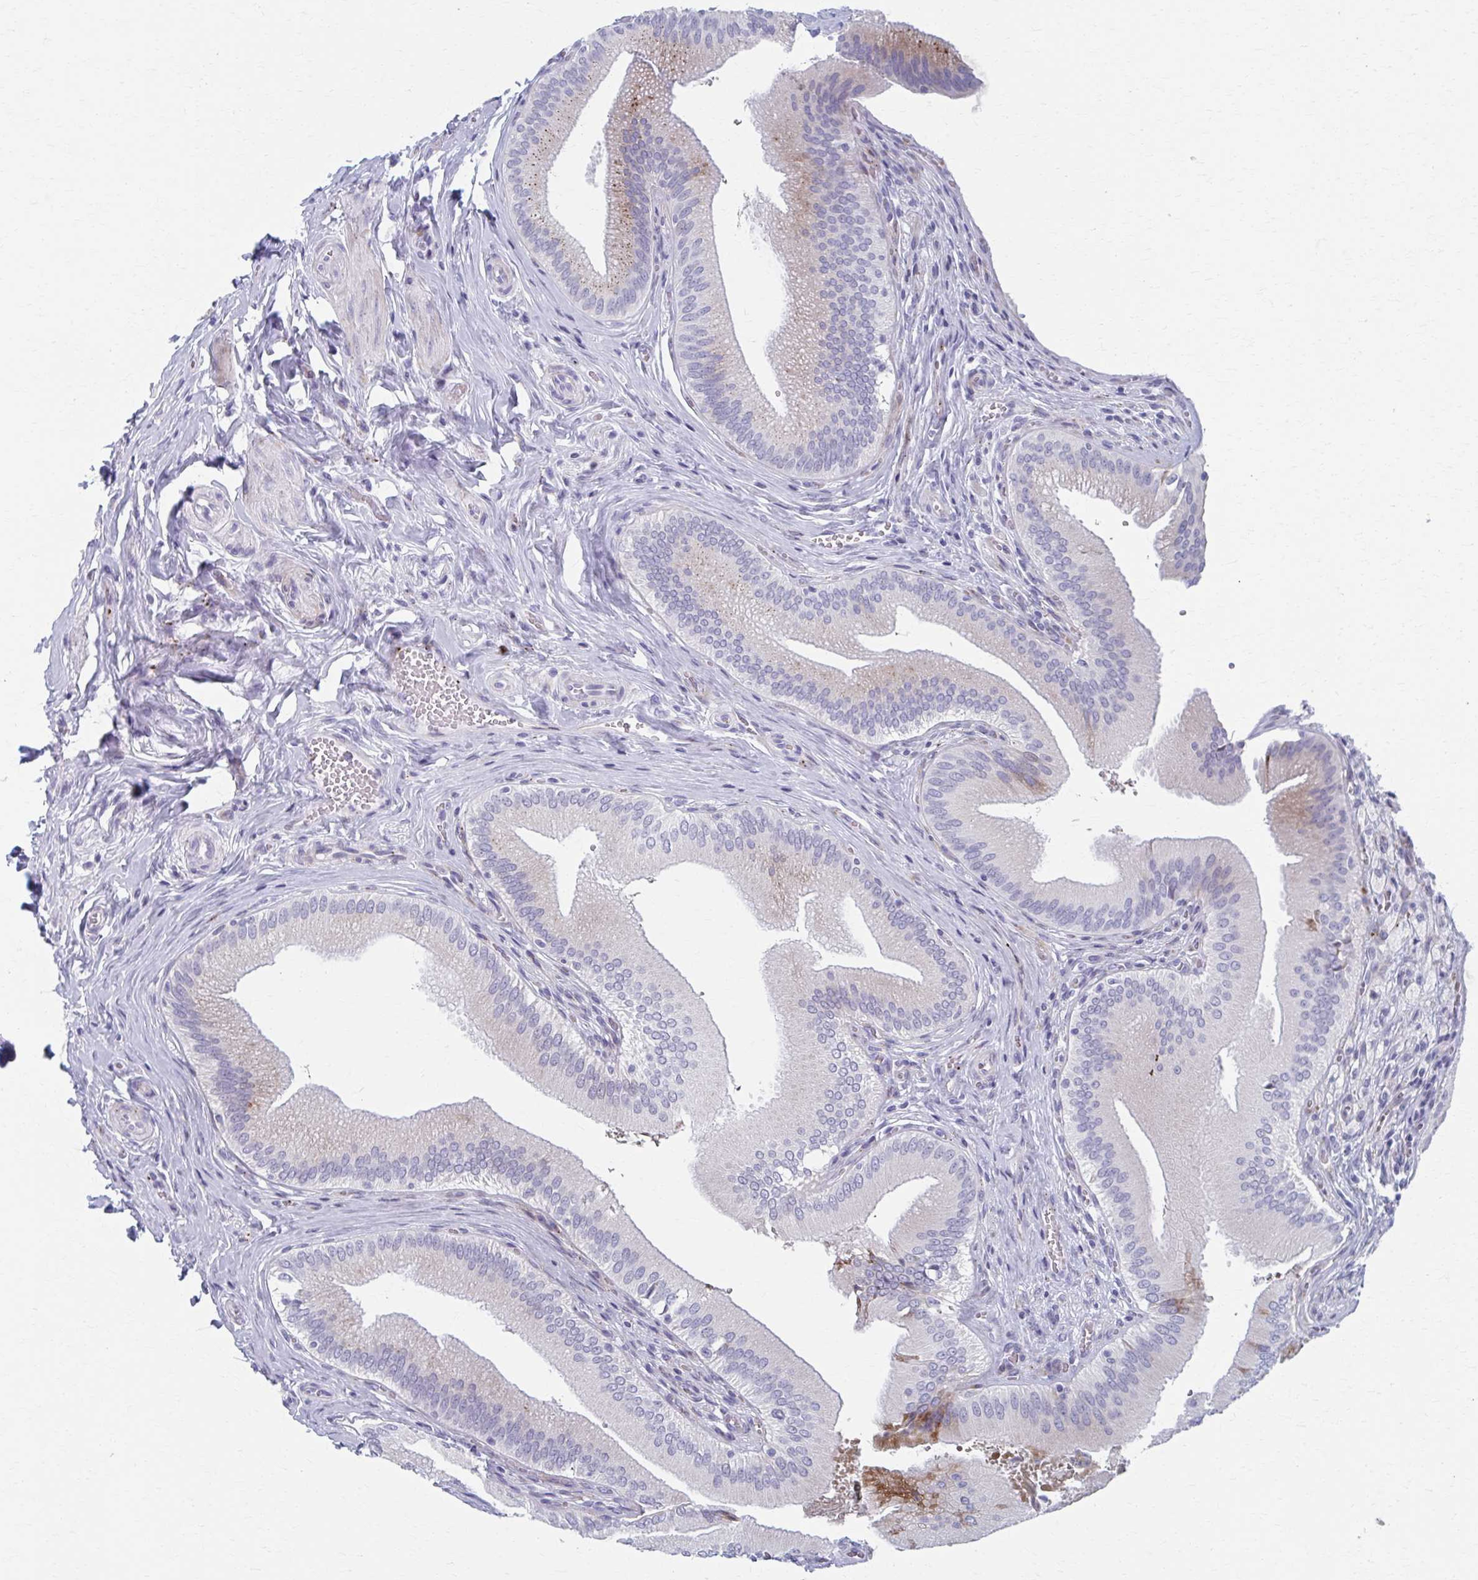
{"staining": {"intensity": "moderate", "quantity": "25%-75%", "location": "cytoplasmic/membranous"}, "tissue": "gallbladder", "cell_type": "Glandular cells", "image_type": "normal", "snomed": [{"axis": "morphology", "description": "Normal tissue, NOS"}, {"axis": "topography", "description": "Gallbladder"}], "caption": "Immunohistochemistry histopathology image of unremarkable gallbladder: gallbladder stained using IHC reveals medium levels of moderate protein expression localized specifically in the cytoplasmic/membranous of glandular cells, appearing as a cytoplasmic/membranous brown color.", "gene": "OLFM2", "patient": {"sex": "male", "age": 17}}